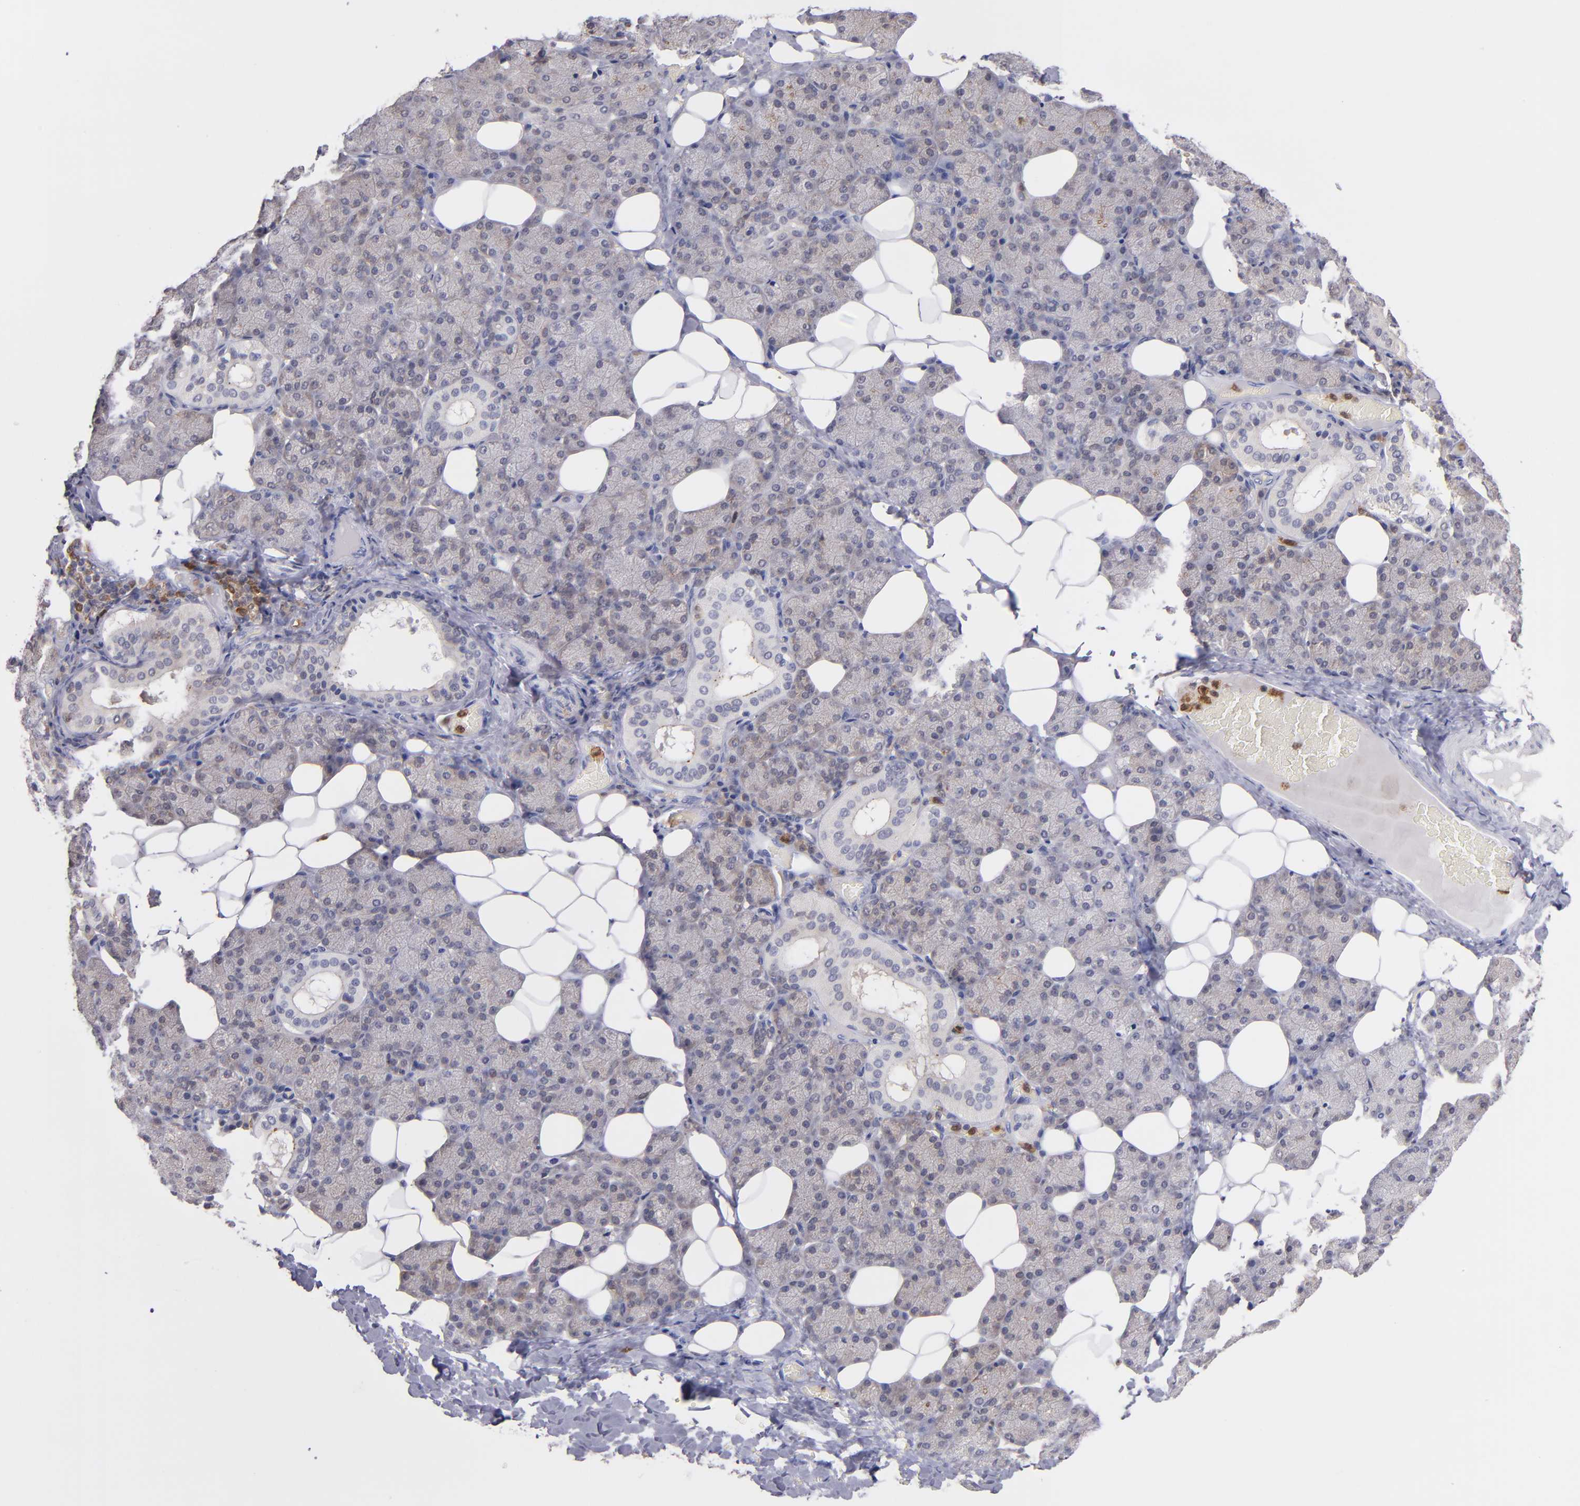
{"staining": {"intensity": "negative", "quantity": "none", "location": "none"}, "tissue": "salivary gland", "cell_type": "Glandular cells", "image_type": "normal", "snomed": [{"axis": "morphology", "description": "Normal tissue, NOS"}, {"axis": "topography", "description": "Lymph node"}, {"axis": "topography", "description": "Salivary gland"}], "caption": "This micrograph is of unremarkable salivary gland stained with IHC to label a protein in brown with the nuclei are counter-stained blue. There is no staining in glandular cells. (DAB immunohistochemistry visualized using brightfield microscopy, high magnification).", "gene": "PRKCD", "patient": {"sex": "male", "age": 8}}